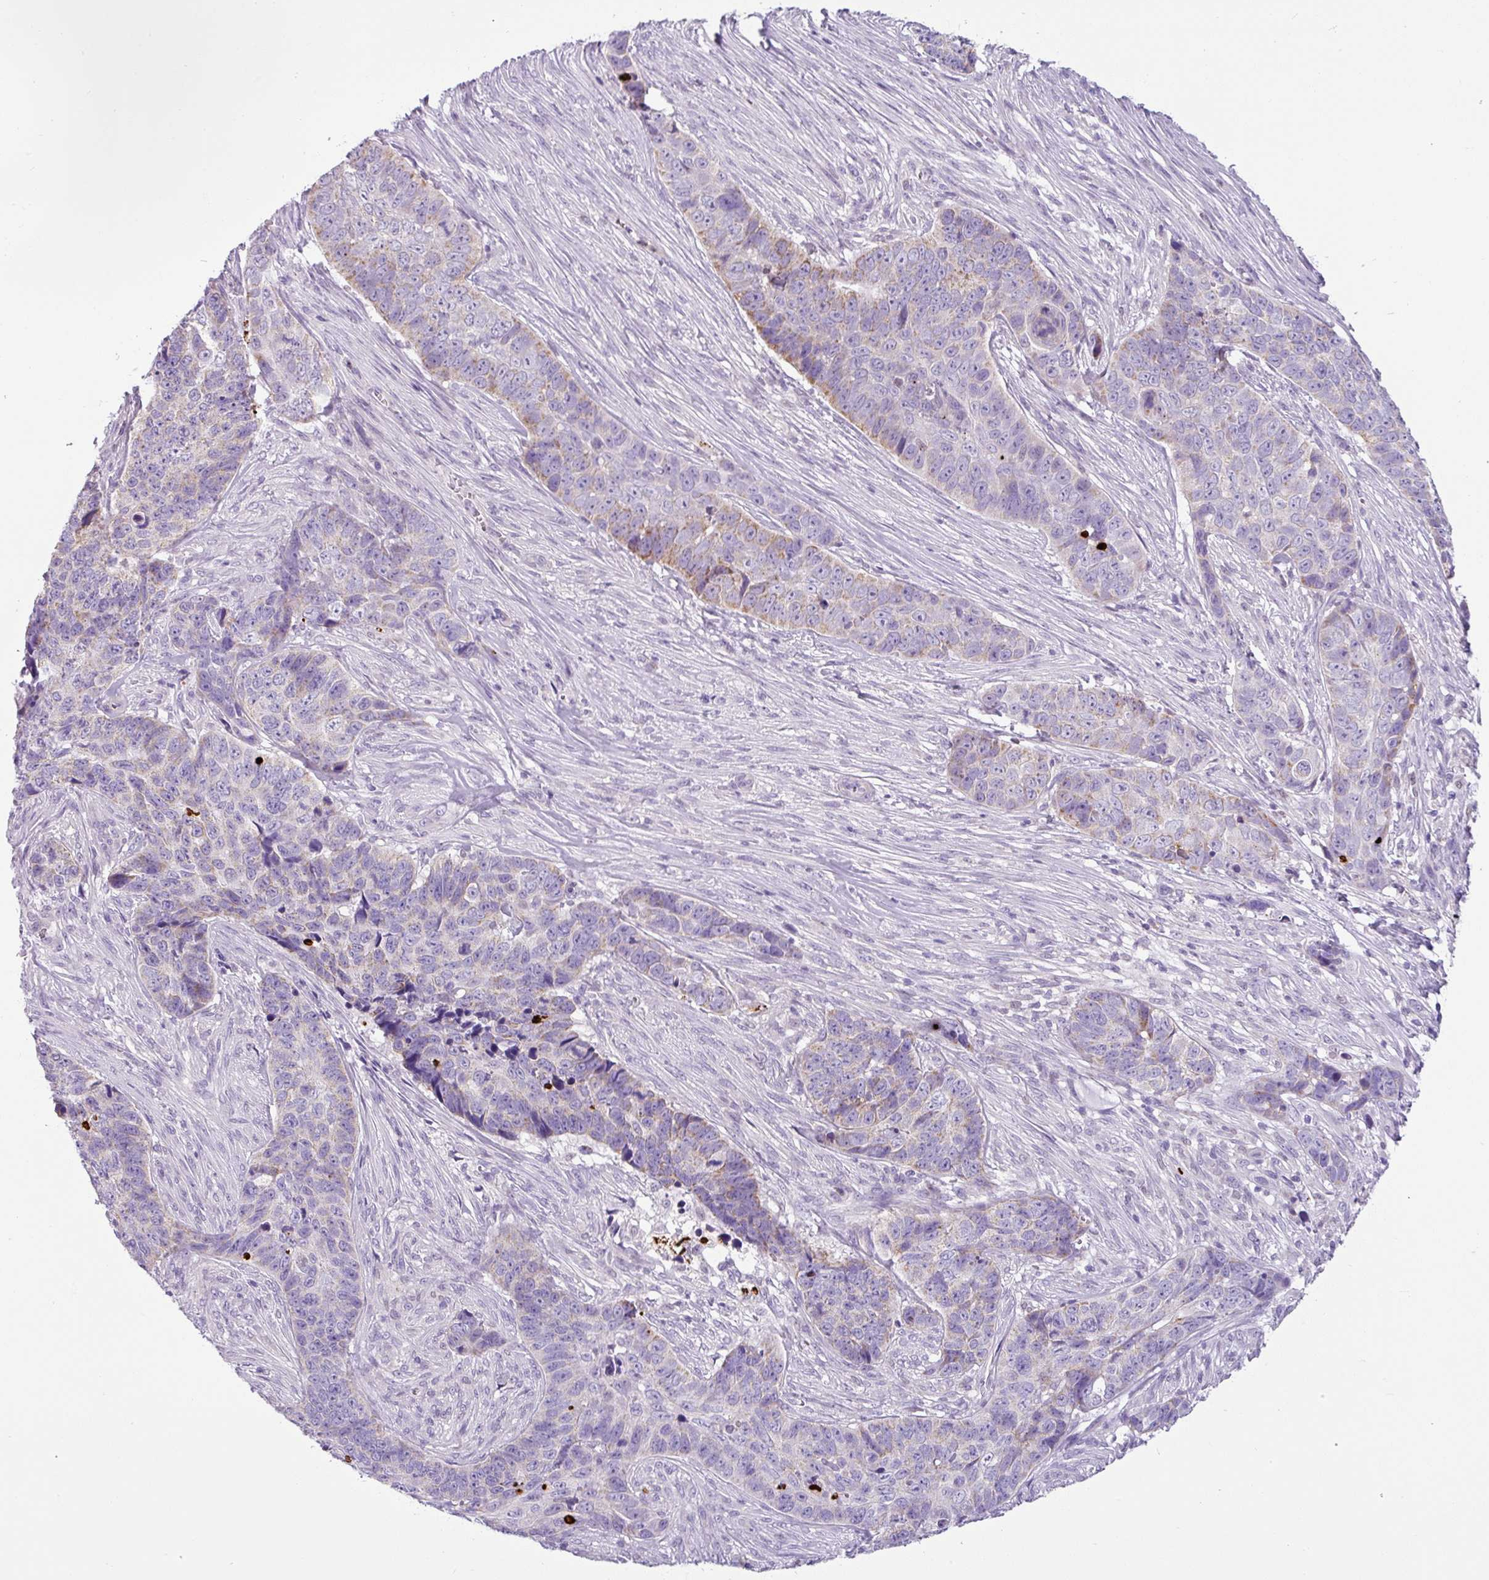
{"staining": {"intensity": "moderate", "quantity": "<25%", "location": "cytoplasmic/membranous"}, "tissue": "skin cancer", "cell_type": "Tumor cells", "image_type": "cancer", "snomed": [{"axis": "morphology", "description": "Basal cell carcinoma"}, {"axis": "topography", "description": "Skin"}], "caption": "Immunohistochemical staining of skin cancer reveals moderate cytoplasmic/membranous protein staining in approximately <25% of tumor cells. Ihc stains the protein of interest in brown and the nuclei are stained blue.", "gene": "HMCN2", "patient": {"sex": "female", "age": 82}}